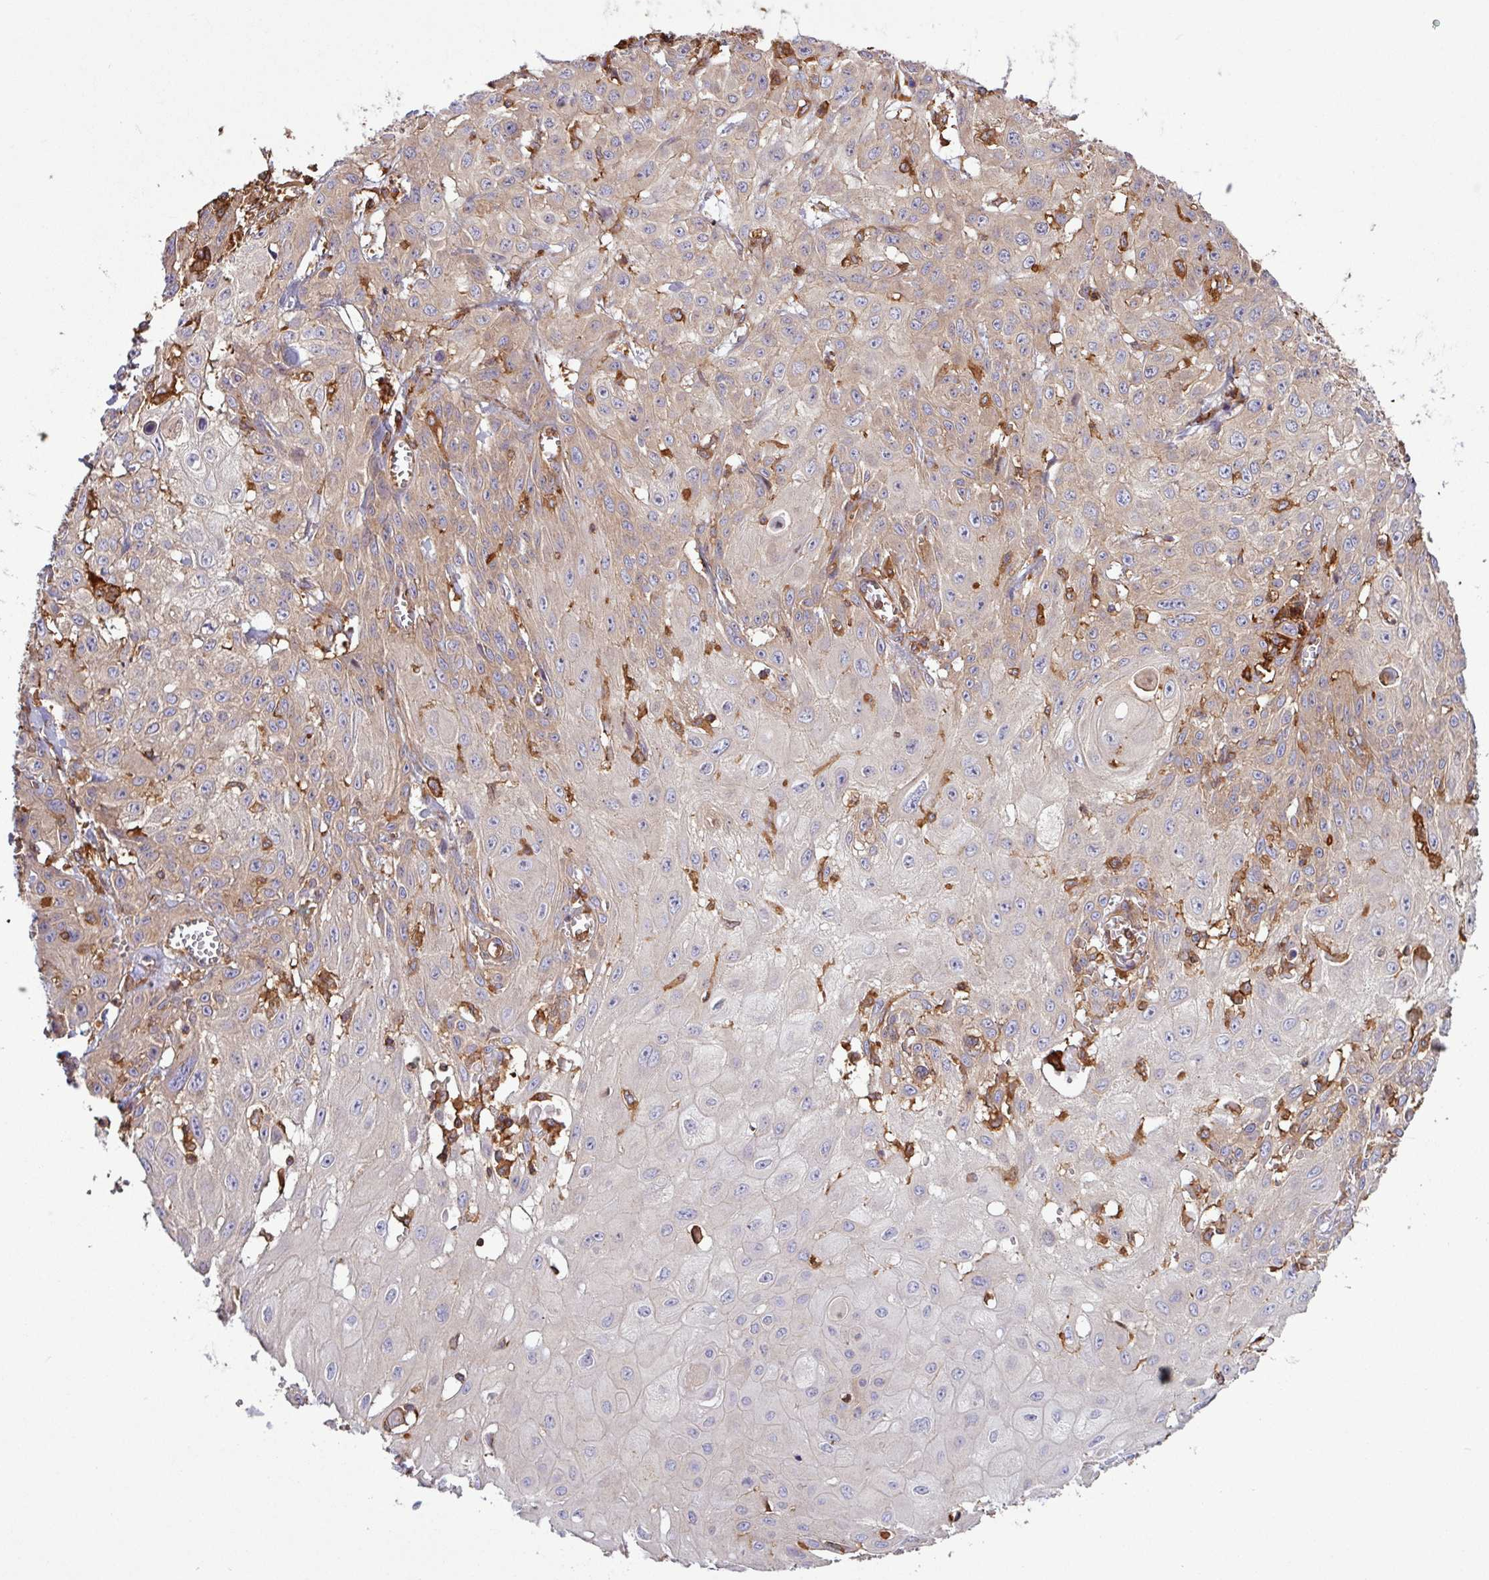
{"staining": {"intensity": "weak", "quantity": "25%-75%", "location": "cytoplasmic/membranous"}, "tissue": "skin cancer", "cell_type": "Tumor cells", "image_type": "cancer", "snomed": [{"axis": "morphology", "description": "Squamous cell carcinoma, NOS"}, {"axis": "topography", "description": "Skin"}, {"axis": "topography", "description": "Vulva"}], "caption": "Immunohistochemistry (IHC) staining of squamous cell carcinoma (skin), which shows low levels of weak cytoplasmic/membranous staining in about 25%-75% of tumor cells indicating weak cytoplasmic/membranous protein positivity. The staining was performed using DAB (brown) for protein detection and nuclei were counterstained in hematoxylin (blue).", "gene": "ACTR3", "patient": {"sex": "female", "age": 71}}